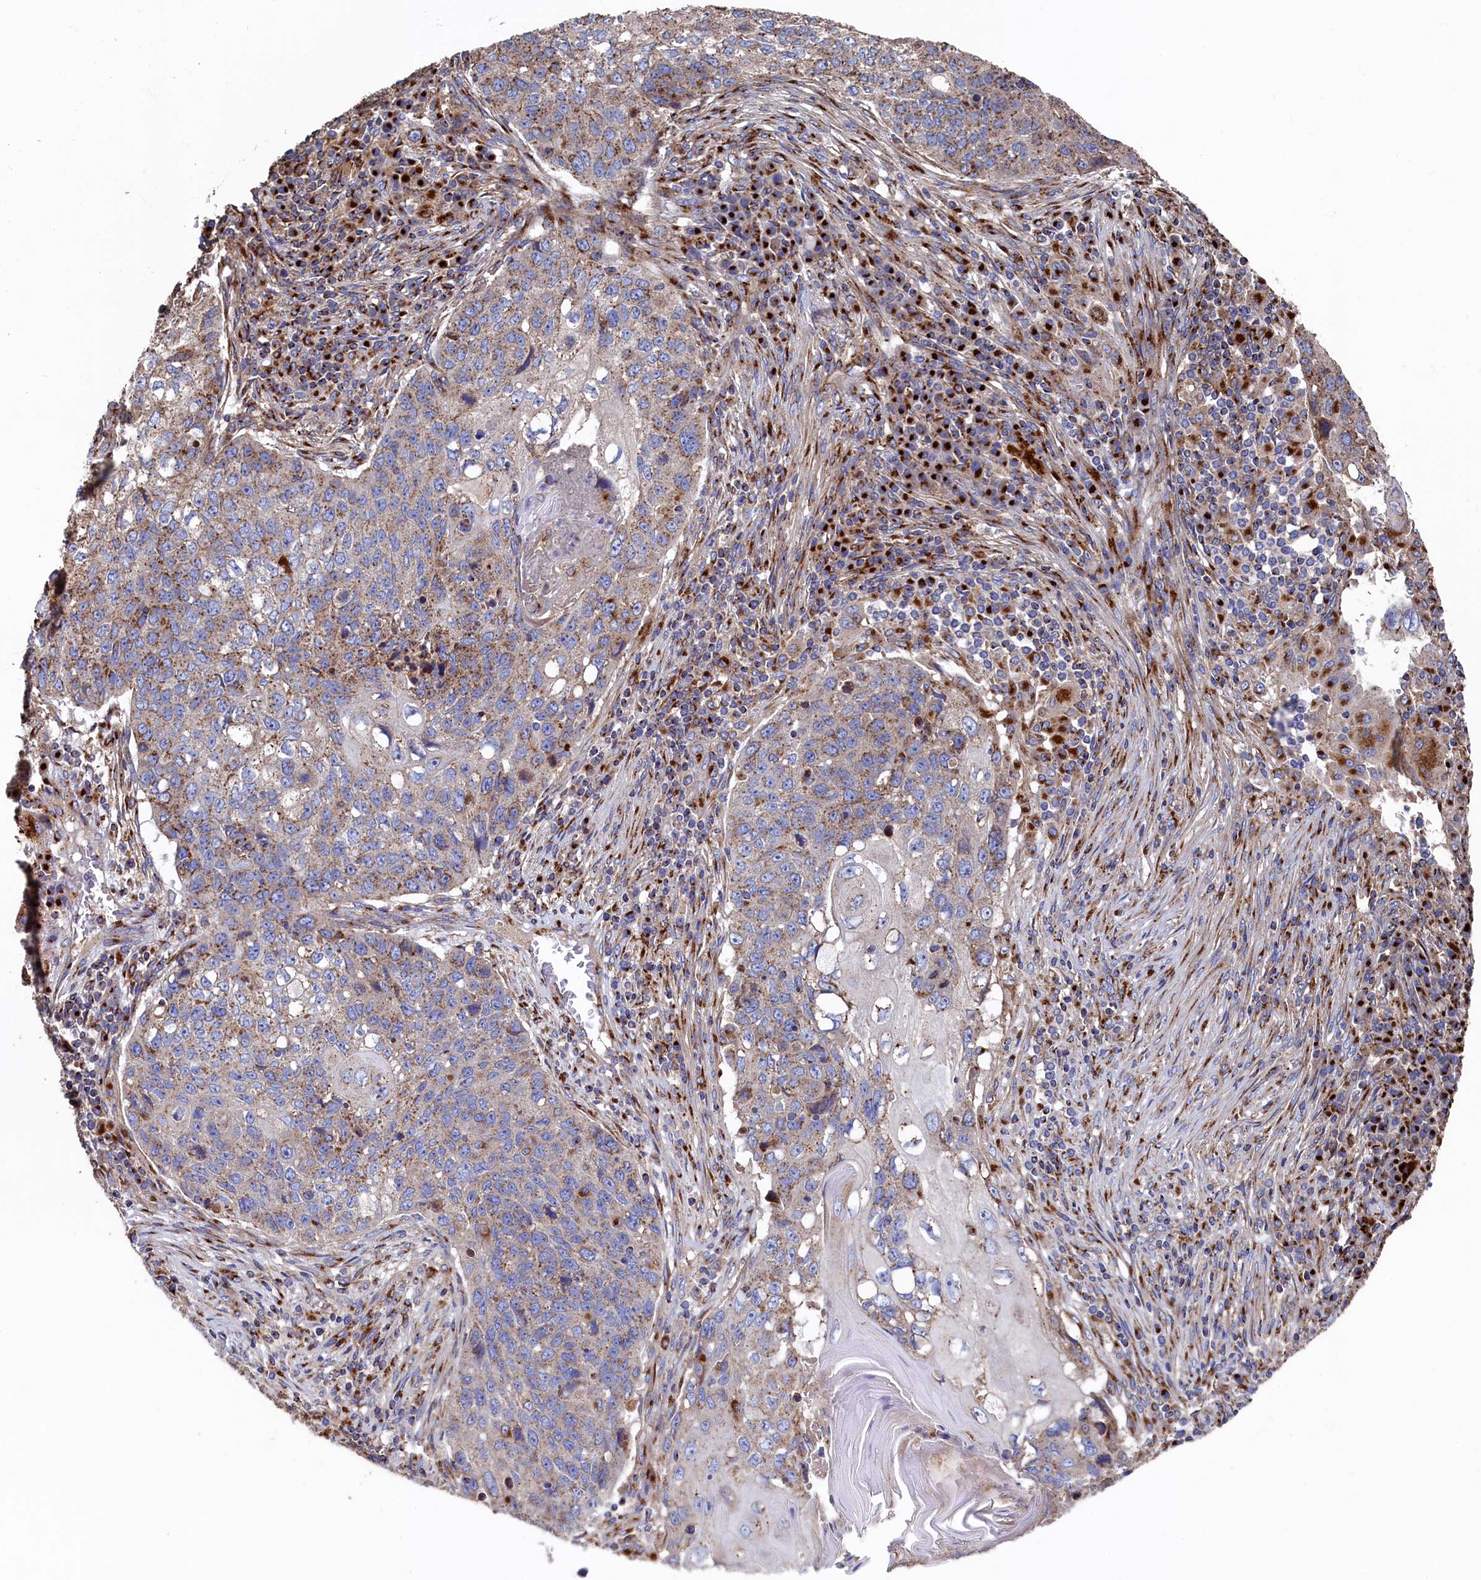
{"staining": {"intensity": "moderate", "quantity": "25%-75%", "location": "cytoplasmic/membranous"}, "tissue": "lung cancer", "cell_type": "Tumor cells", "image_type": "cancer", "snomed": [{"axis": "morphology", "description": "Squamous cell carcinoma, NOS"}, {"axis": "topography", "description": "Lung"}], "caption": "Human lung squamous cell carcinoma stained for a protein (brown) shows moderate cytoplasmic/membranous positive positivity in approximately 25%-75% of tumor cells.", "gene": "PRRC1", "patient": {"sex": "female", "age": 63}}